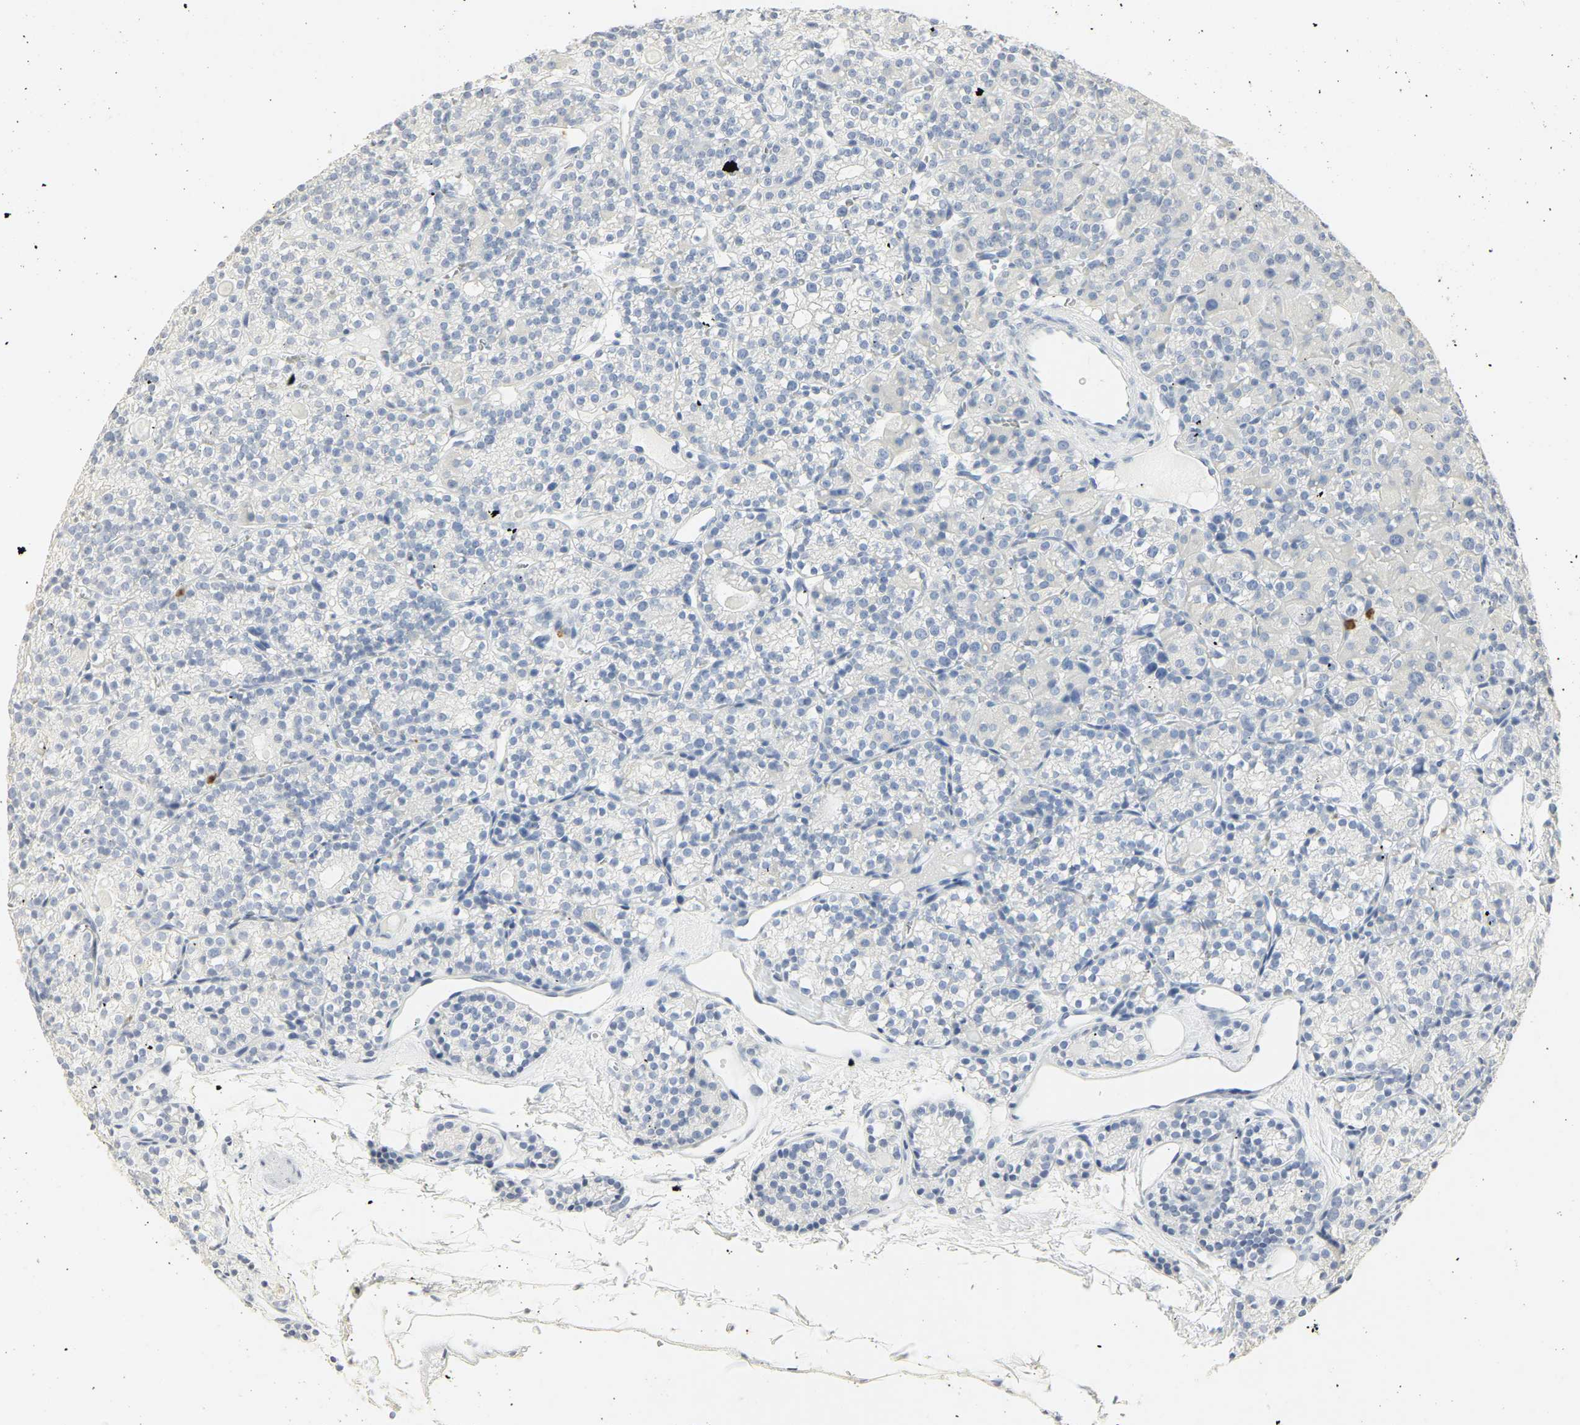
{"staining": {"intensity": "negative", "quantity": "none", "location": "none"}, "tissue": "parathyroid gland", "cell_type": "Glandular cells", "image_type": "normal", "snomed": [{"axis": "morphology", "description": "Normal tissue, NOS"}, {"axis": "topography", "description": "Parathyroid gland"}], "caption": "A high-resolution micrograph shows immunohistochemistry (IHC) staining of benign parathyroid gland, which demonstrates no significant staining in glandular cells.", "gene": "CEACAM5", "patient": {"sex": "female", "age": 64}}